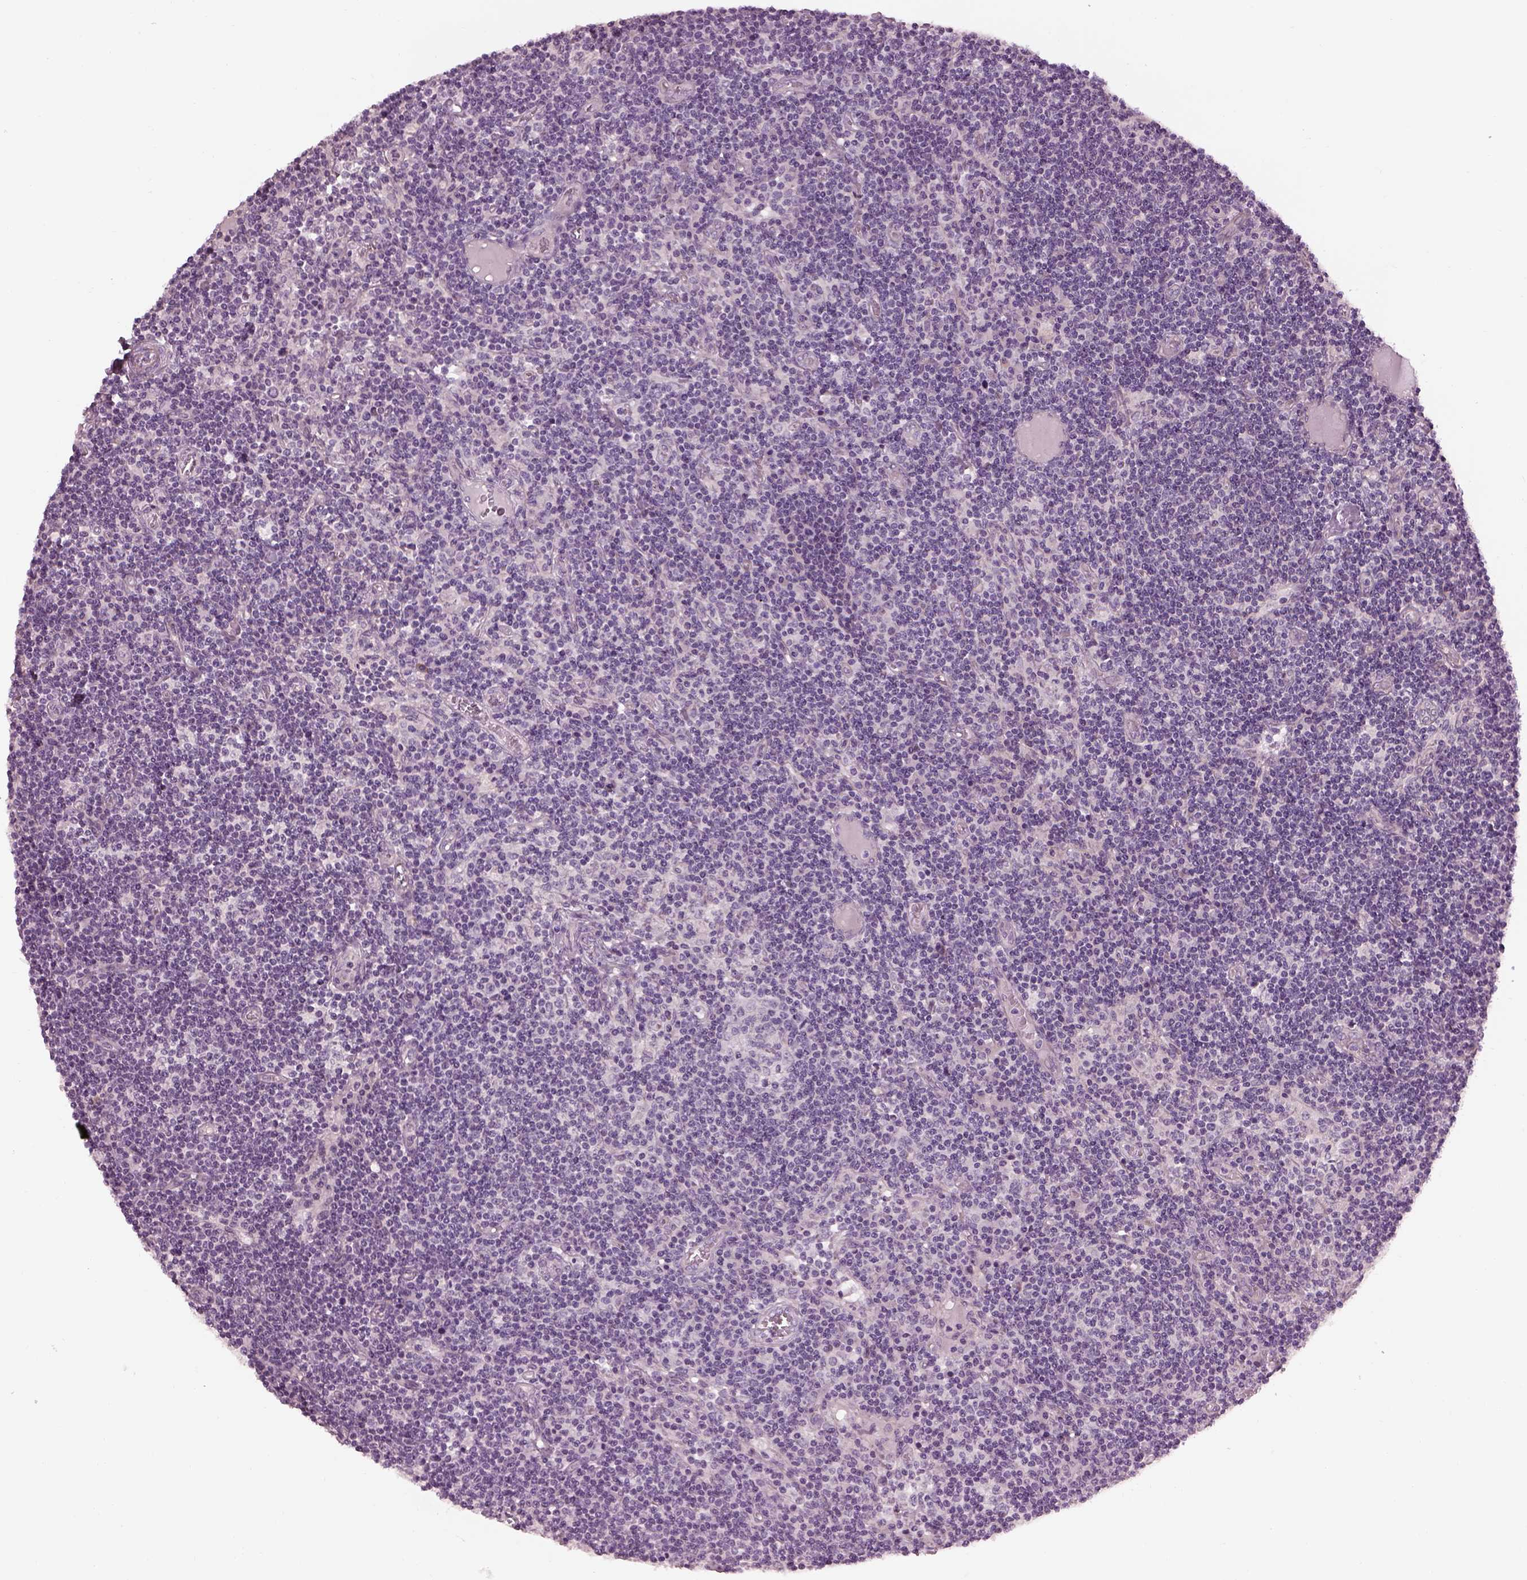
{"staining": {"intensity": "negative", "quantity": "none", "location": "none"}, "tissue": "lymph node", "cell_type": "Germinal center cells", "image_type": "normal", "snomed": [{"axis": "morphology", "description": "Normal tissue, NOS"}, {"axis": "topography", "description": "Lymph node"}], "caption": "Immunohistochemical staining of unremarkable lymph node exhibits no significant expression in germinal center cells. Brightfield microscopy of immunohistochemistry (IHC) stained with DAB (3,3'-diaminobenzidine) (brown) and hematoxylin (blue), captured at high magnification.", "gene": "CACNG4", "patient": {"sex": "female", "age": 72}}